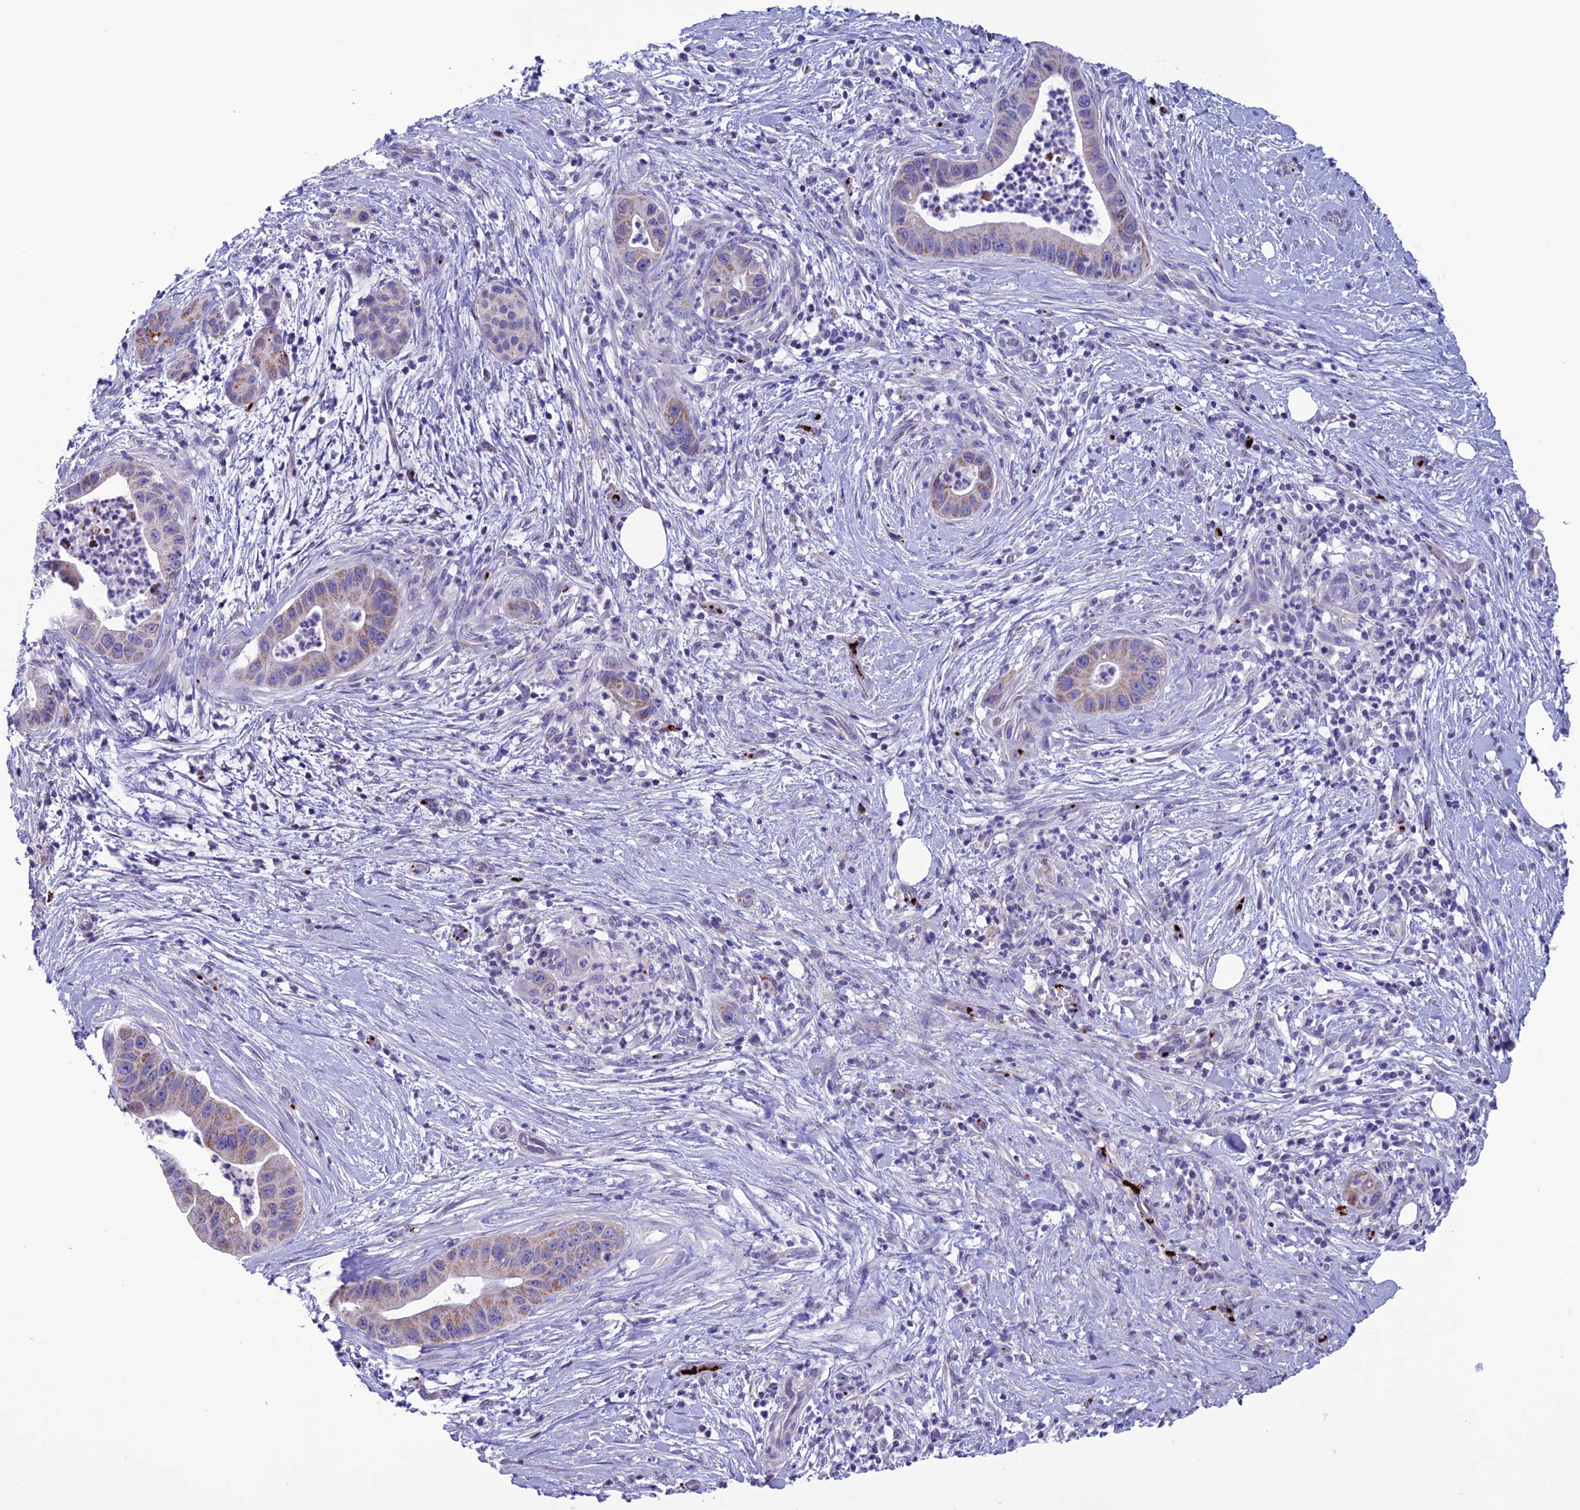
{"staining": {"intensity": "weak", "quantity": ">75%", "location": "cytoplasmic/membranous"}, "tissue": "pancreatic cancer", "cell_type": "Tumor cells", "image_type": "cancer", "snomed": [{"axis": "morphology", "description": "Adenocarcinoma, NOS"}, {"axis": "topography", "description": "Pancreas"}], "caption": "Immunohistochemical staining of human pancreatic cancer displays low levels of weak cytoplasmic/membranous protein staining in about >75% of tumor cells. Nuclei are stained in blue.", "gene": "C21orf140", "patient": {"sex": "male", "age": 73}}